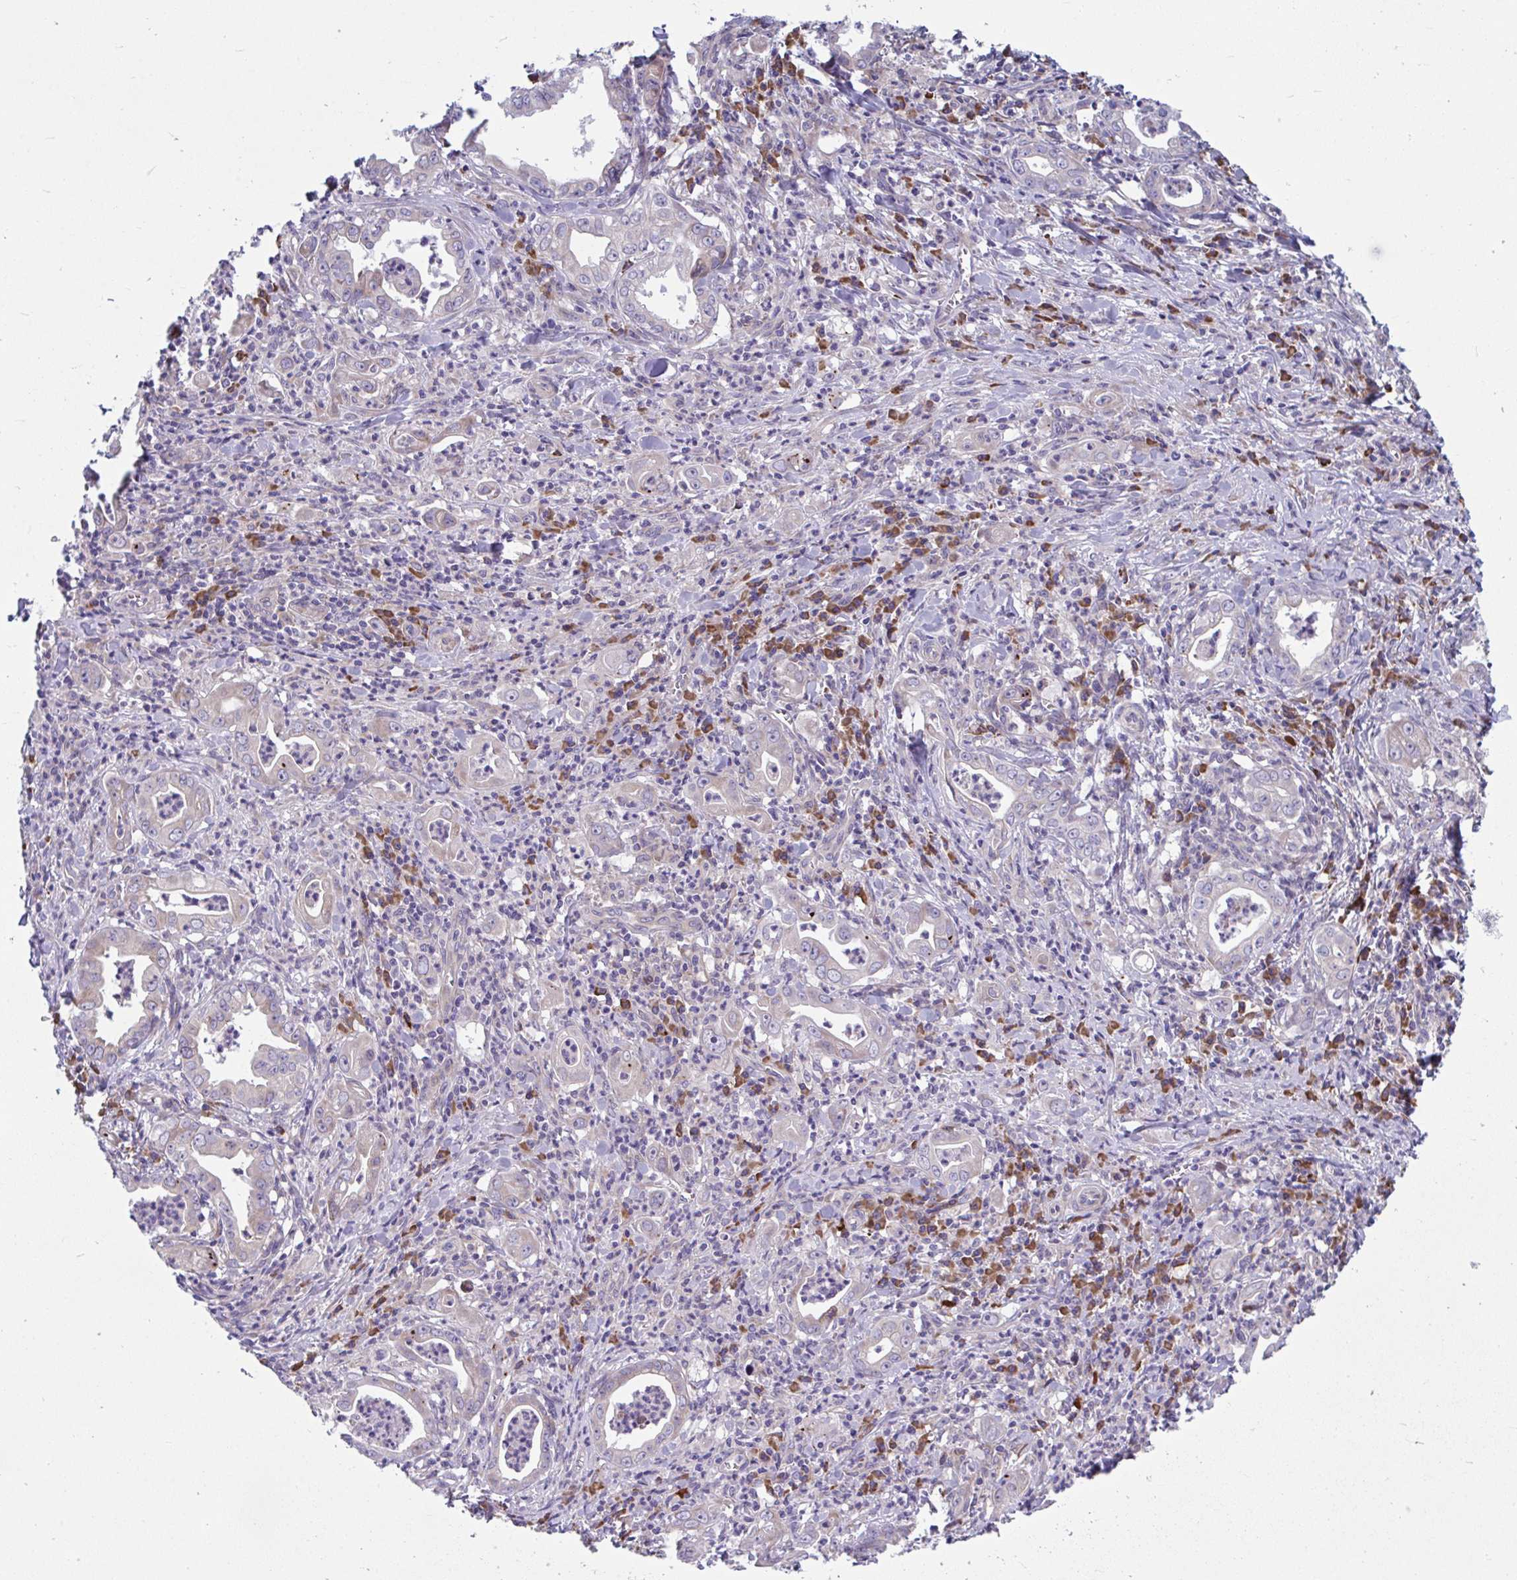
{"staining": {"intensity": "negative", "quantity": "none", "location": "none"}, "tissue": "stomach cancer", "cell_type": "Tumor cells", "image_type": "cancer", "snomed": [{"axis": "morphology", "description": "Adenocarcinoma, NOS"}, {"axis": "topography", "description": "Stomach, upper"}], "caption": "An image of adenocarcinoma (stomach) stained for a protein displays no brown staining in tumor cells. Brightfield microscopy of IHC stained with DAB (brown) and hematoxylin (blue), captured at high magnification.", "gene": "WBP1", "patient": {"sex": "female", "age": 79}}